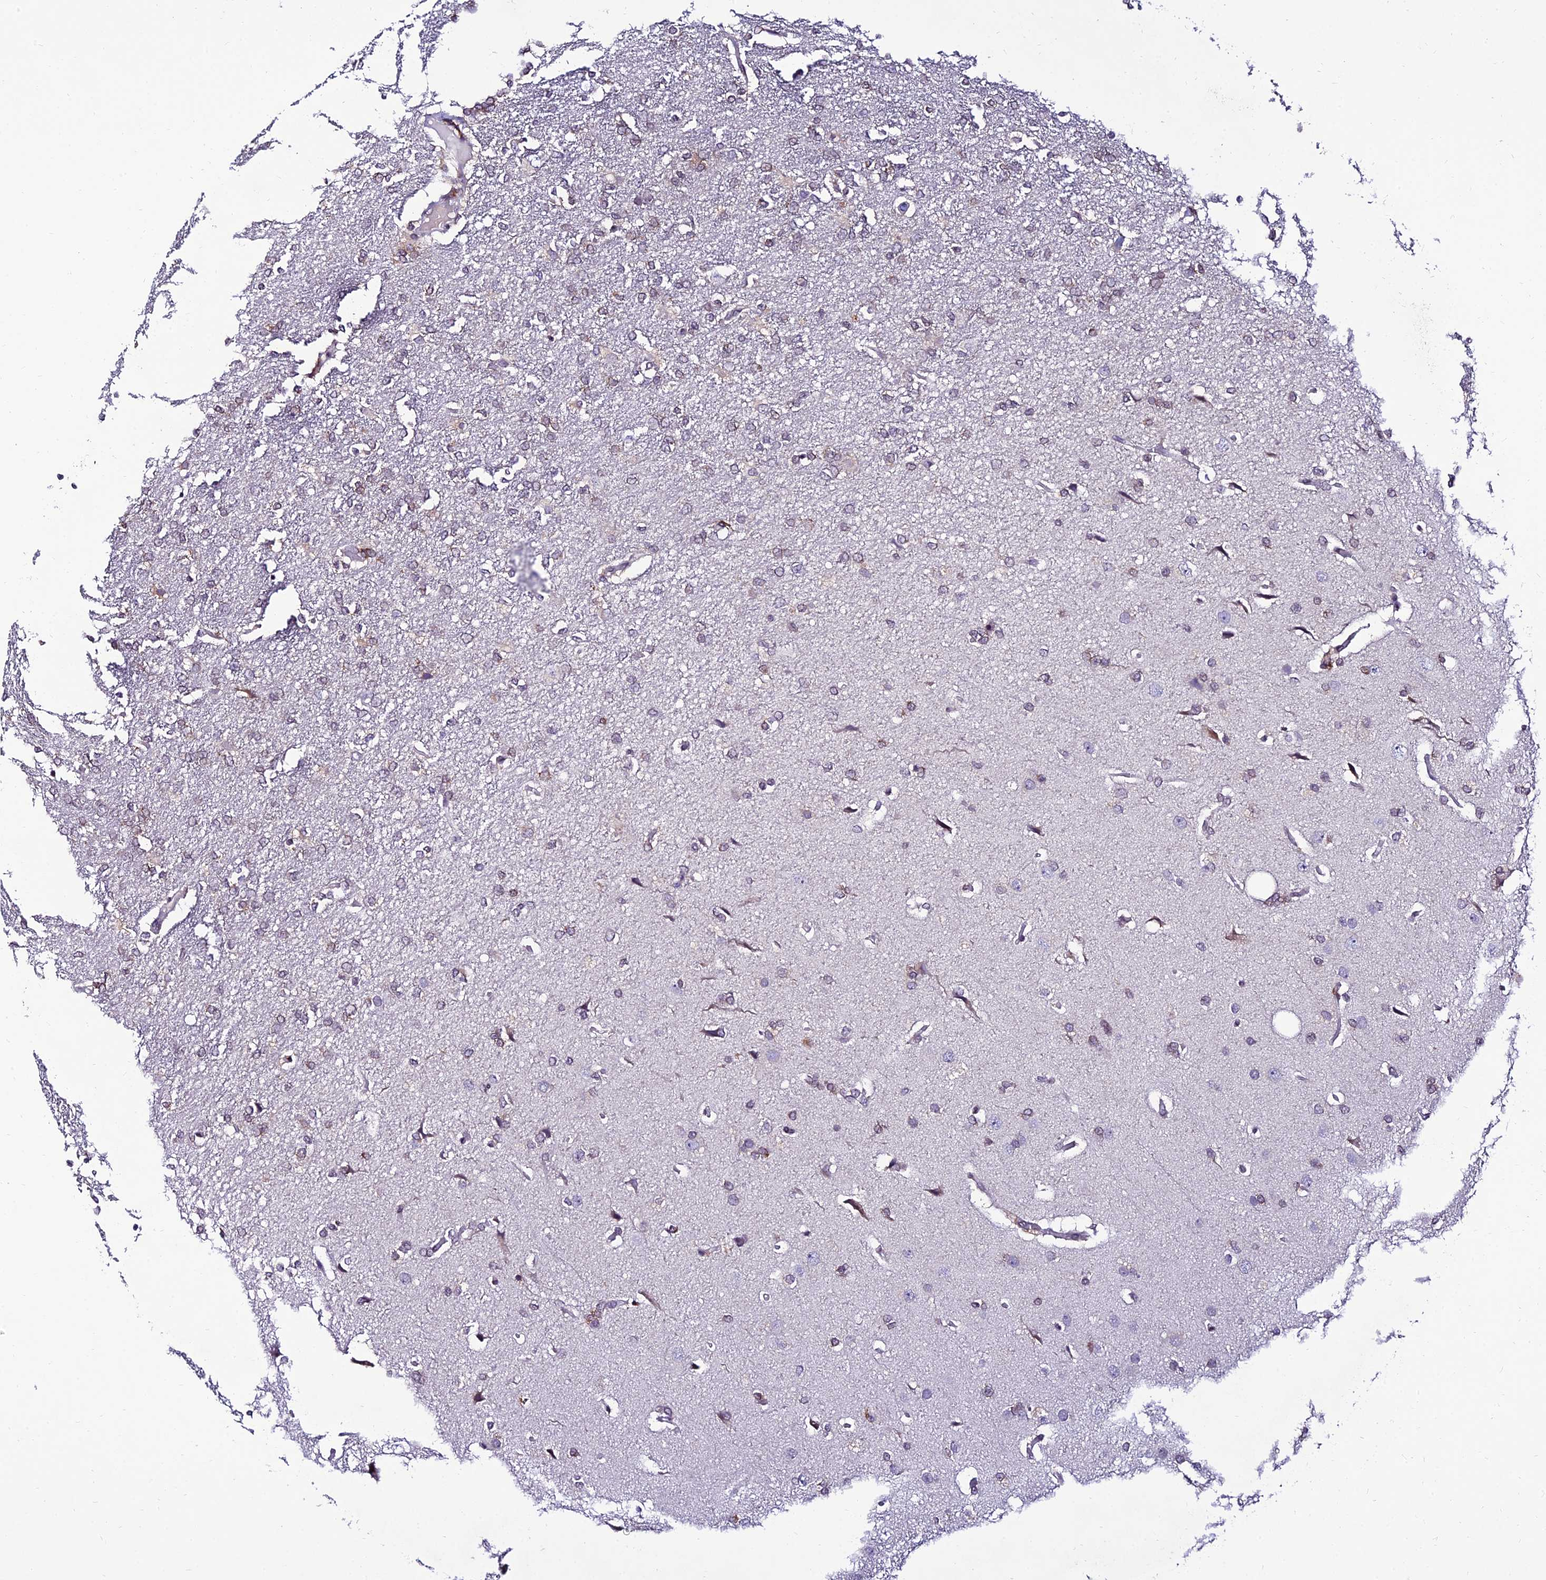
{"staining": {"intensity": "weak", "quantity": "<25%", "location": "cytoplasmic/membranous"}, "tissue": "glioma", "cell_type": "Tumor cells", "image_type": "cancer", "snomed": [{"axis": "morphology", "description": "Glioma, malignant, High grade"}, {"axis": "topography", "description": "Brain"}], "caption": "The immunohistochemistry (IHC) image has no significant staining in tumor cells of glioma tissue.", "gene": "CDNF", "patient": {"sex": "male", "age": 72}}